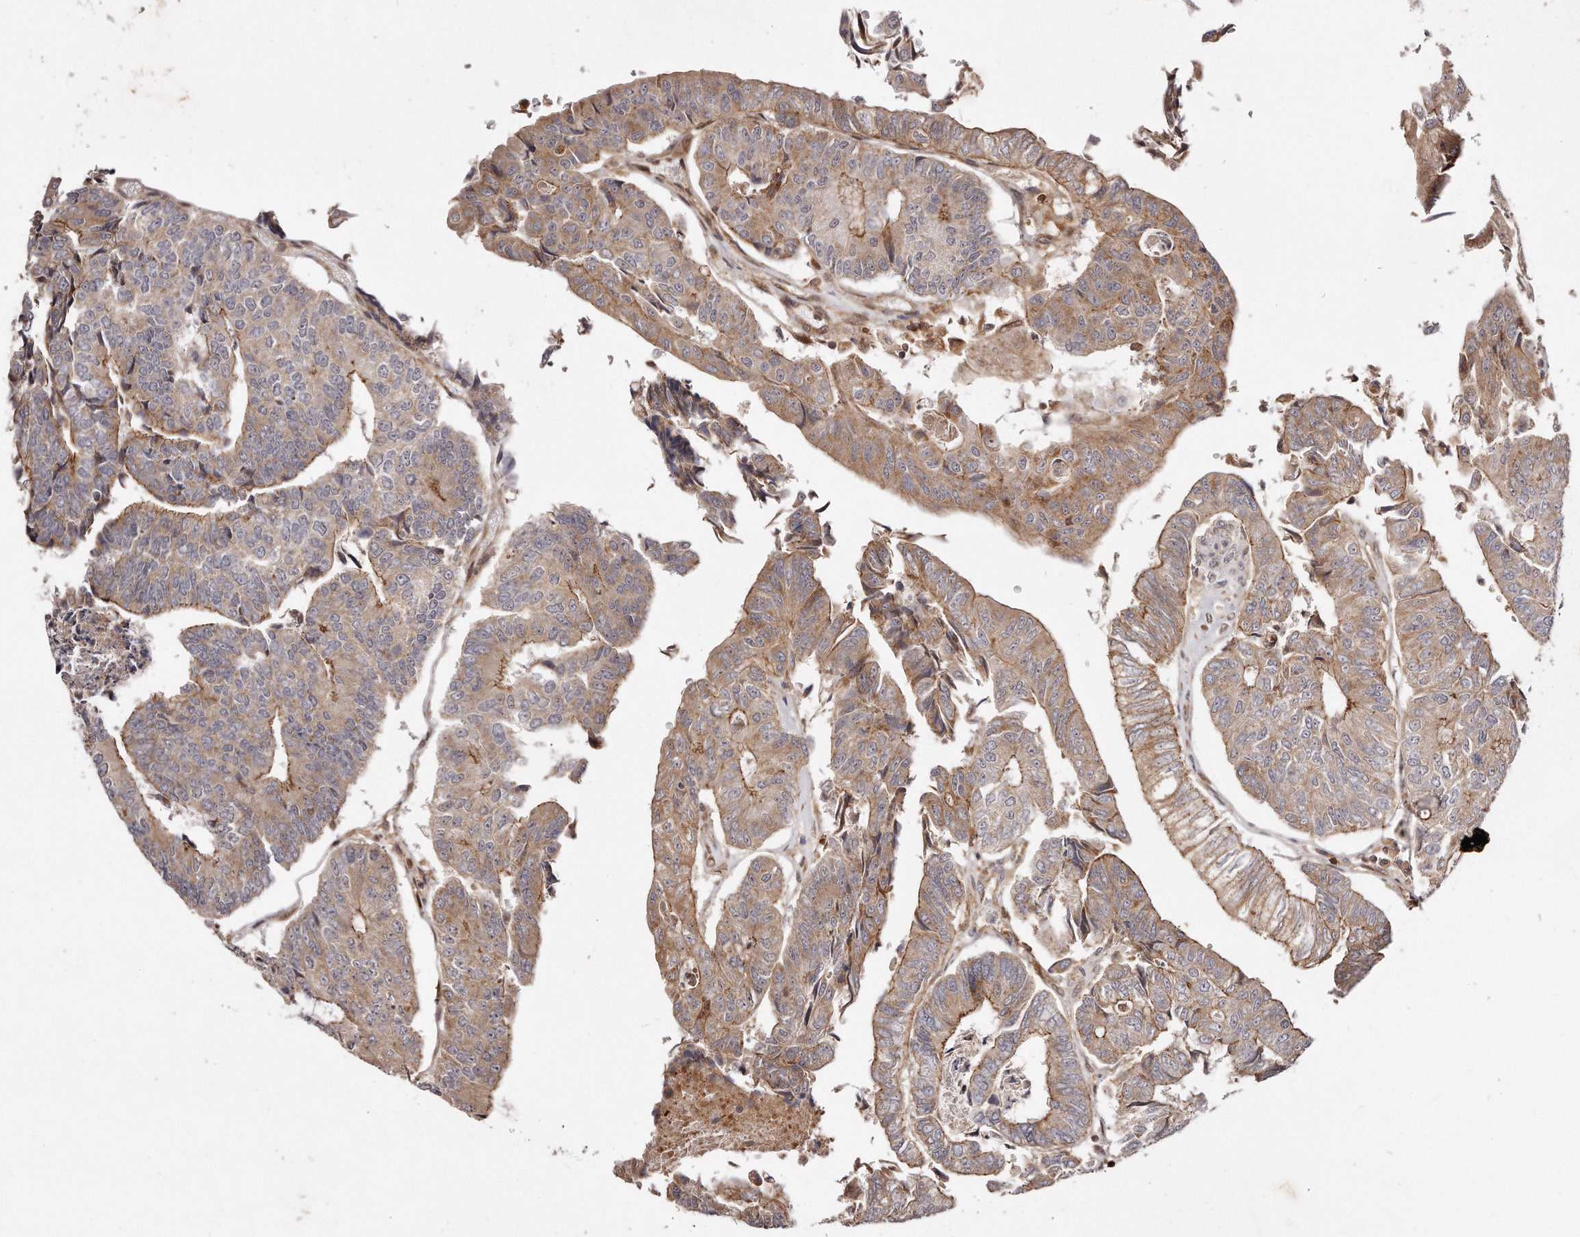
{"staining": {"intensity": "moderate", "quantity": ">75%", "location": "cytoplasmic/membranous"}, "tissue": "colorectal cancer", "cell_type": "Tumor cells", "image_type": "cancer", "snomed": [{"axis": "morphology", "description": "Adenocarcinoma, NOS"}, {"axis": "topography", "description": "Colon"}], "caption": "Immunohistochemistry (IHC) of adenocarcinoma (colorectal) reveals medium levels of moderate cytoplasmic/membranous staining in about >75% of tumor cells.", "gene": "GBP4", "patient": {"sex": "female", "age": 67}}